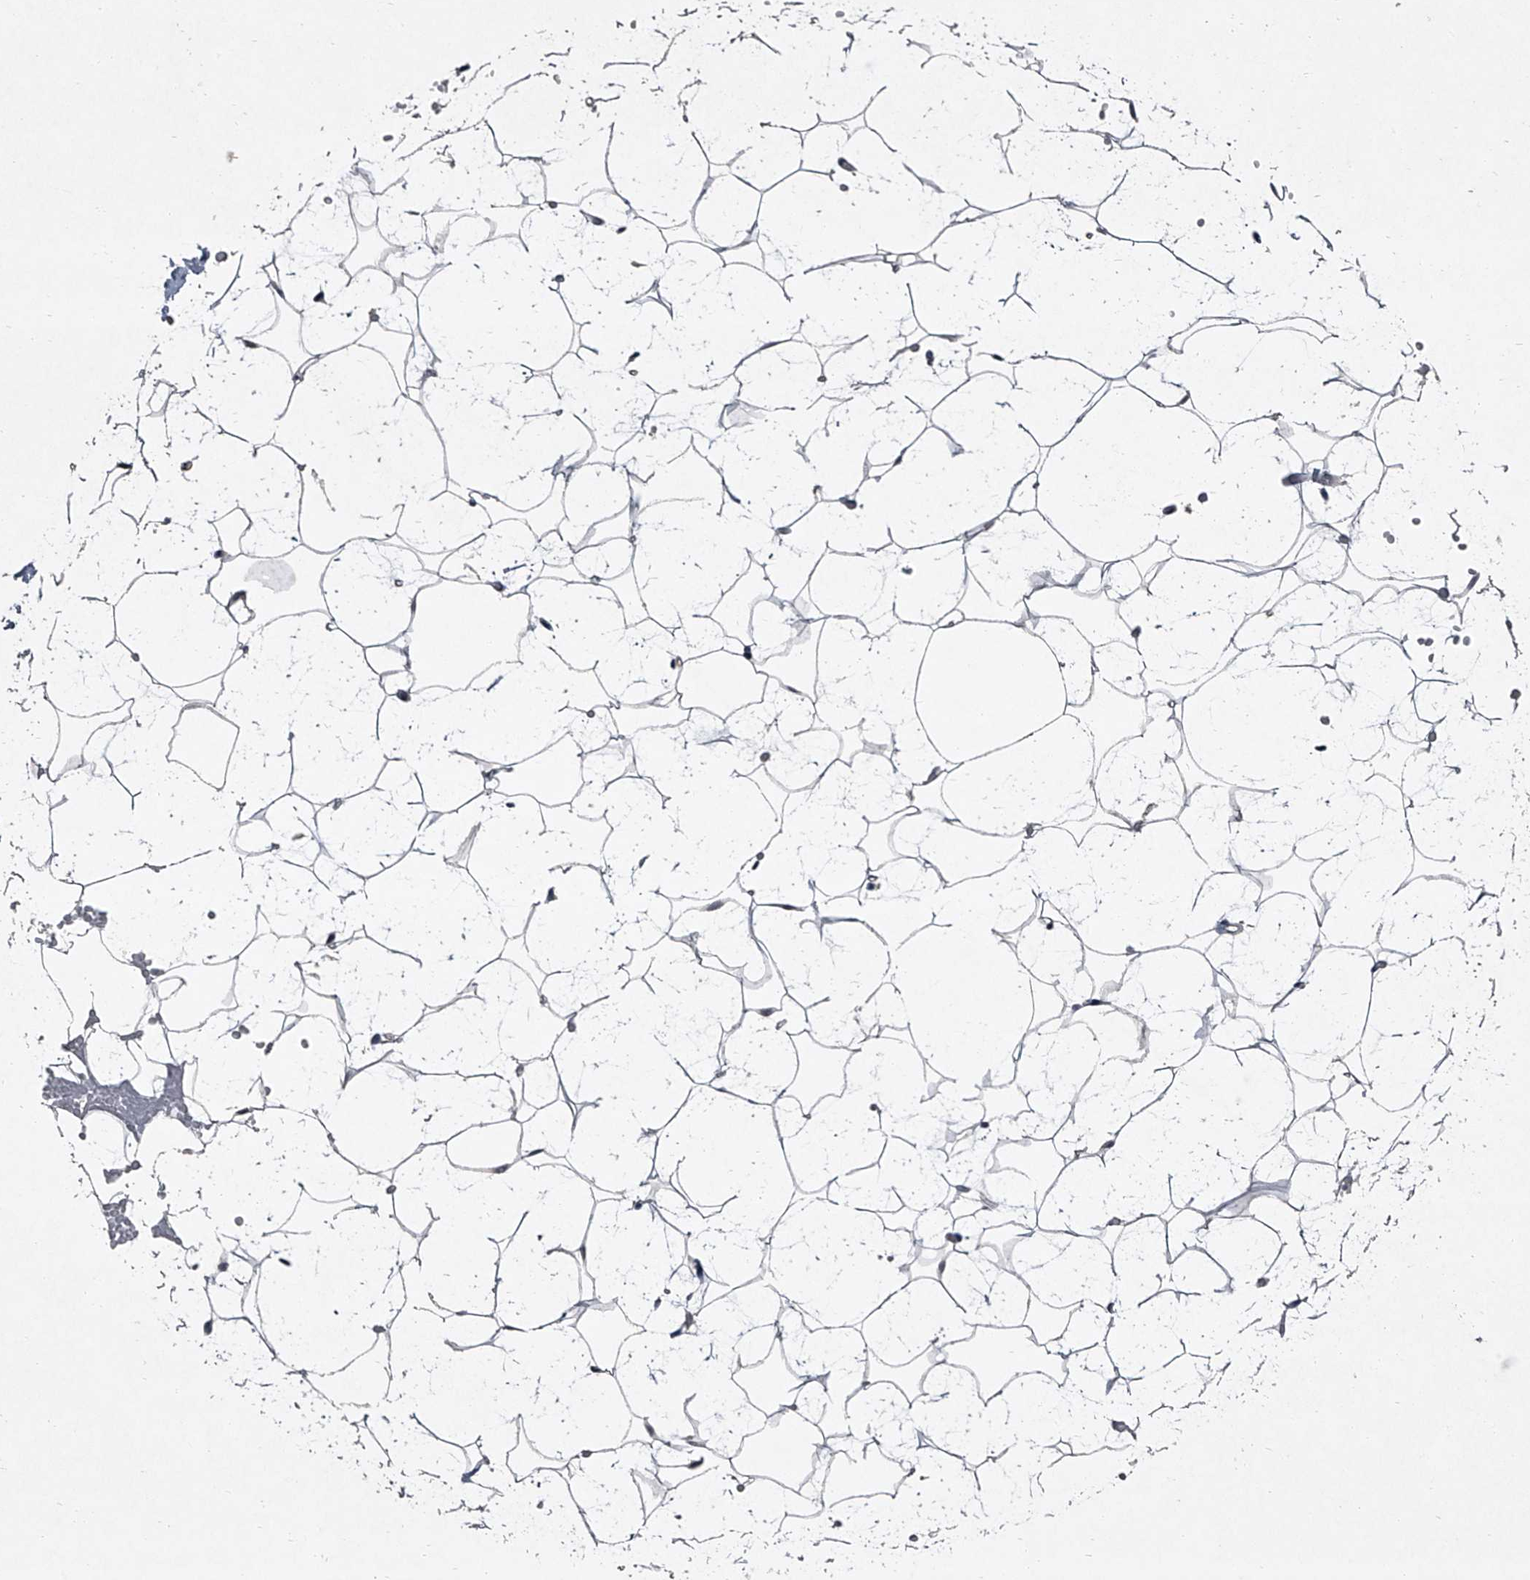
{"staining": {"intensity": "negative", "quantity": "none", "location": "none"}, "tissue": "adipose tissue", "cell_type": "Adipocytes", "image_type": "normal", "snomed": [{"axis": "morphology", "description": "Normal tissue, NOS"}, {"axis": "topography", "description": "Breast"}], "caption": "Human adipose tissue stained for a protein using IHC exhibits no staining in adipocytes.", "gene": "HEPHL1", "patient": {"sex": "female", "age": 23}}